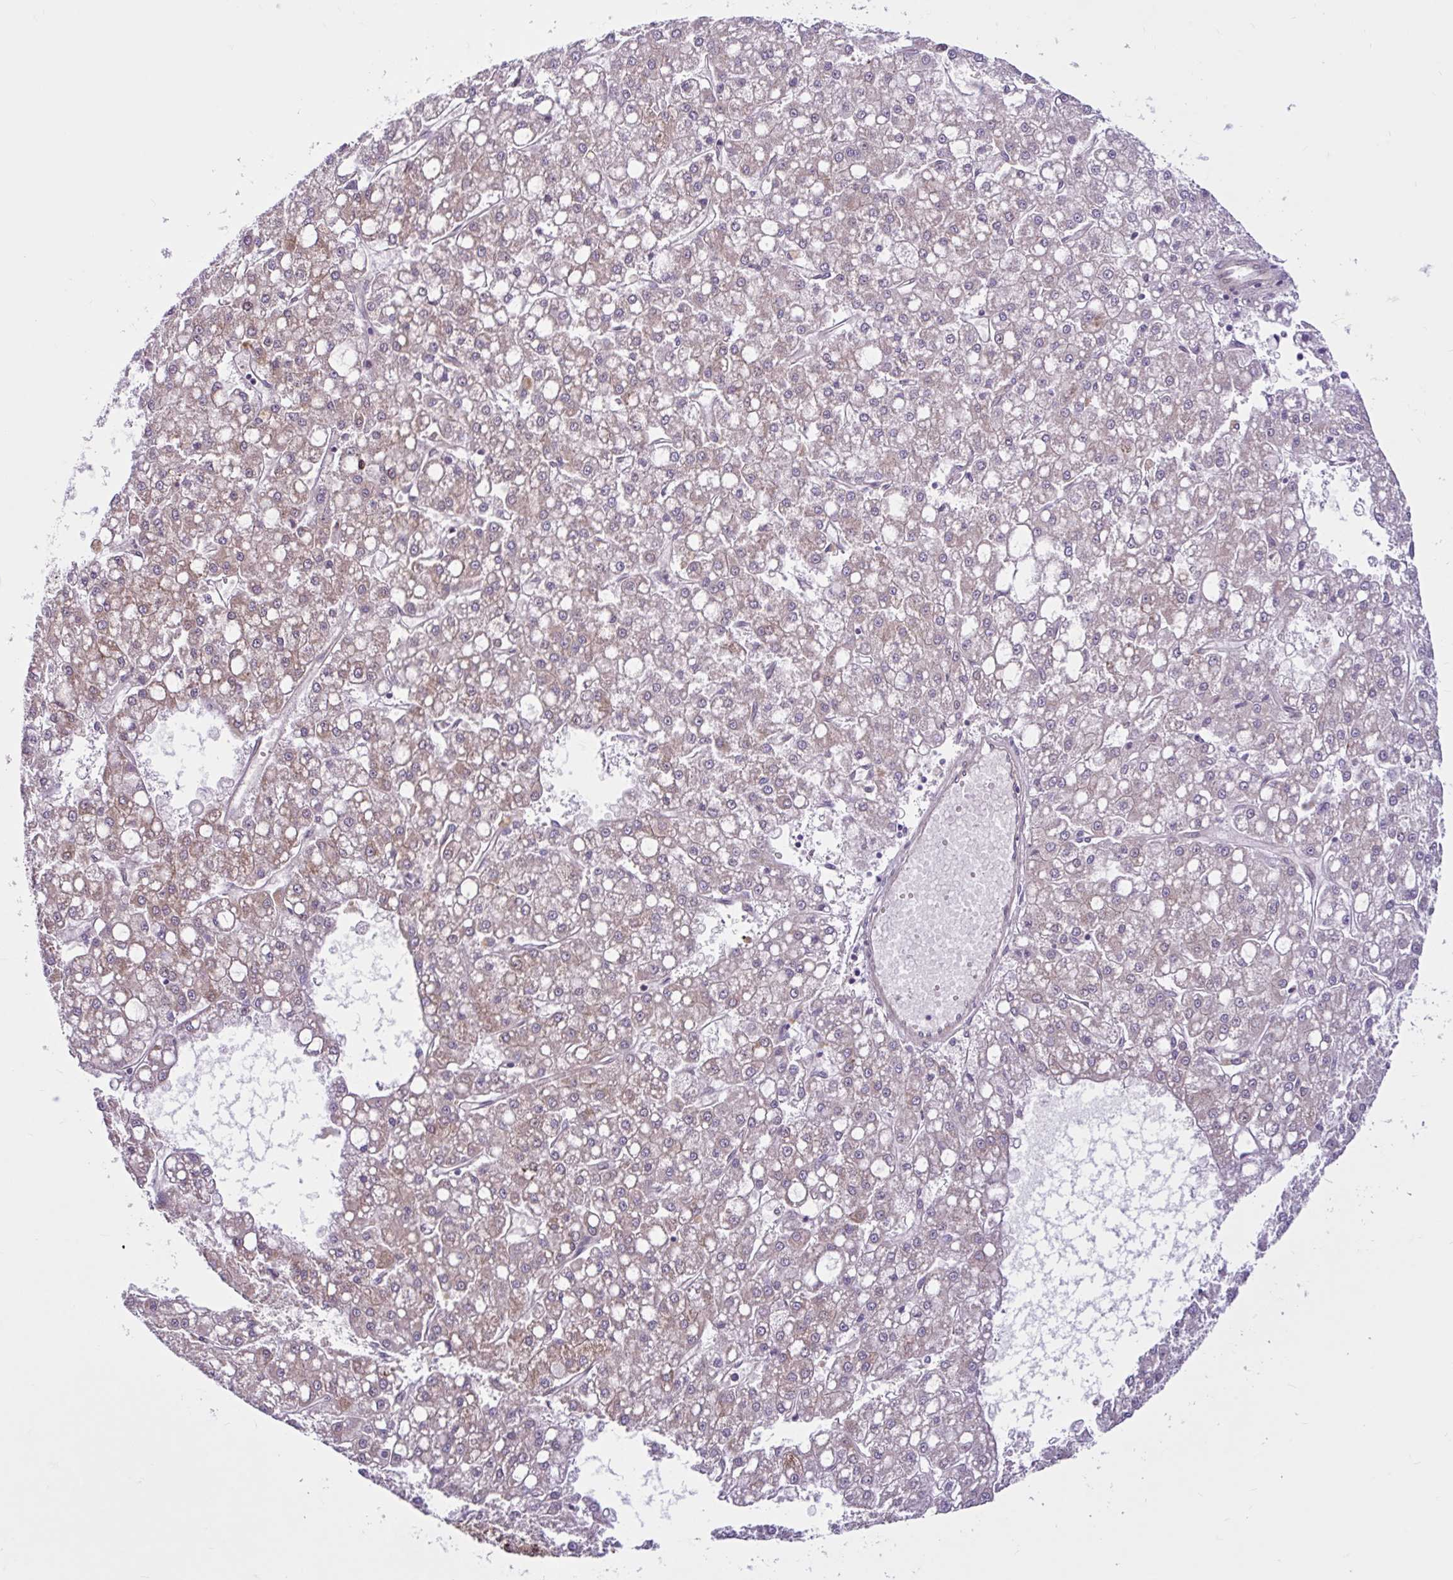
{"staining": {"intensity": "weak", "quantity": ">75%", "location": "cytoplasmic/membranous"}, "tissue": "liver cancer", "cell_type": "Tumor cells", "image_type": "cancer", "snomed": [{"axis": "morphology", "description": "Carcinoma, Hepatocellular, NOS"}, {"axis": "topography", "description": "Liver"}], "caption": "Immunohistochemistry (DAB) staining of human liver cancer (hepatocellular carcinoma) shows weak cytoplasmic/membranous protein positivity in about >75% of tumor cells.", "gene": "NTPCR", "patient": {"sex": "male", "age": 67}}